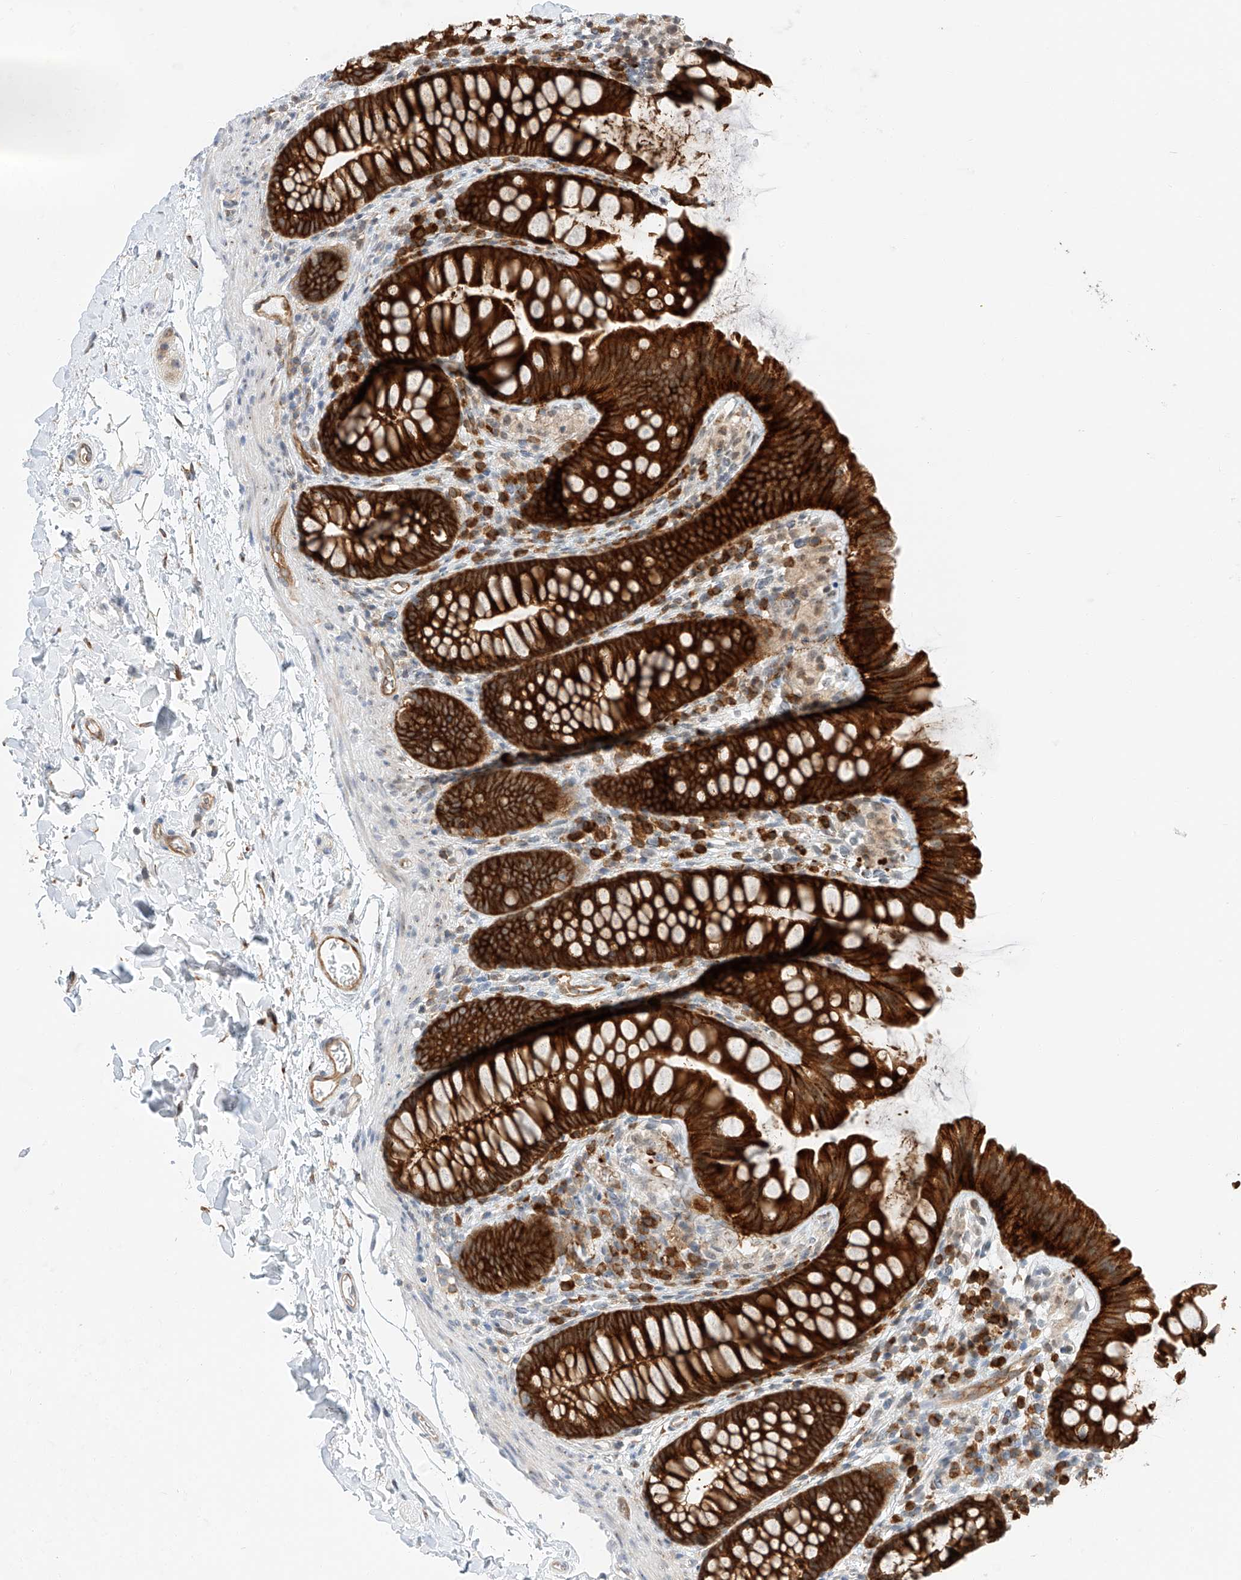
{"staining": {"intensity": "moderate", "quantity": ">75%", "location": "cytoplasmic/membranous"}, "tissue": "colon", "cell_type": "Endothelial cells", "image_type": "normal", "snomed": [{"axis": "morphology", "description": "Normal tissue, NOS"}, {"axis": "topography", "description": "Colon"}], "caption": "A histopathology image of human colon stained for a protein exhibits moderate cytoplasmic/membranous brown staining in endothelial cells.", "gene": "CARMIL1", "patient": {"sex": "female", "age": 62}}